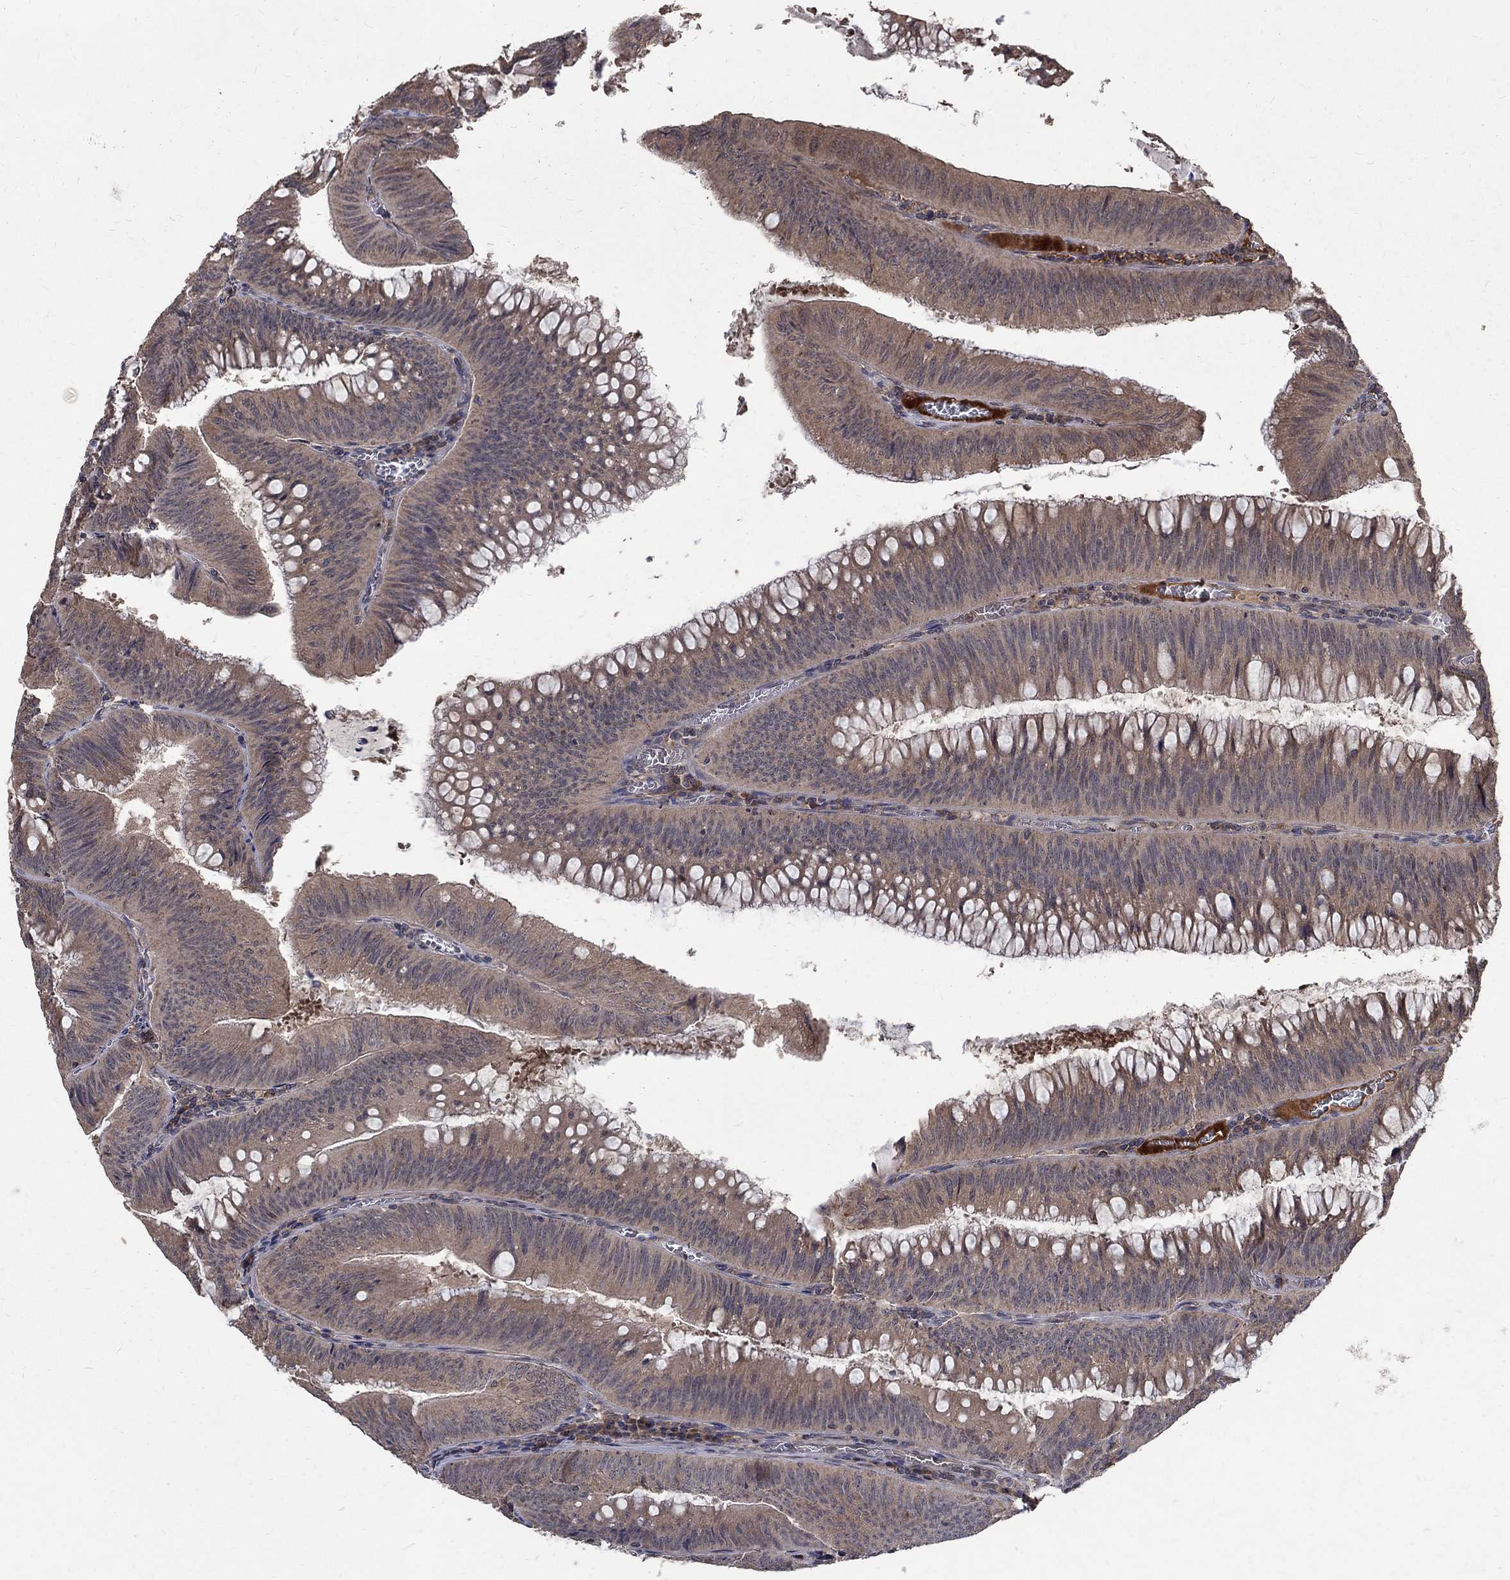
{"staining": {"intensity": "weak", "quantity": ">75%", "location": "cytoplasmic/membranous"}, "tissue": "colorectal cancer", "cell_type": "Tumor cells", "image_type": "cancer", "snomed": [{"axis": "morphology", "description": "Adenocarcinoma, NOS"}, {"axis": "topography", "description": "Rectum"}], "caption": "Immunohistochemistry (IHC) of colorectal cancer reveals low levels of weak cytoplasmic/membranous expression in approximately >75% of tumor cells. (Stains: DAB in brown, nuclei in blue, Microscopy: brightfield microscopy at high magnification).", "gene": "C17orf75", "patient": {"sex": "female", "age": 72}}